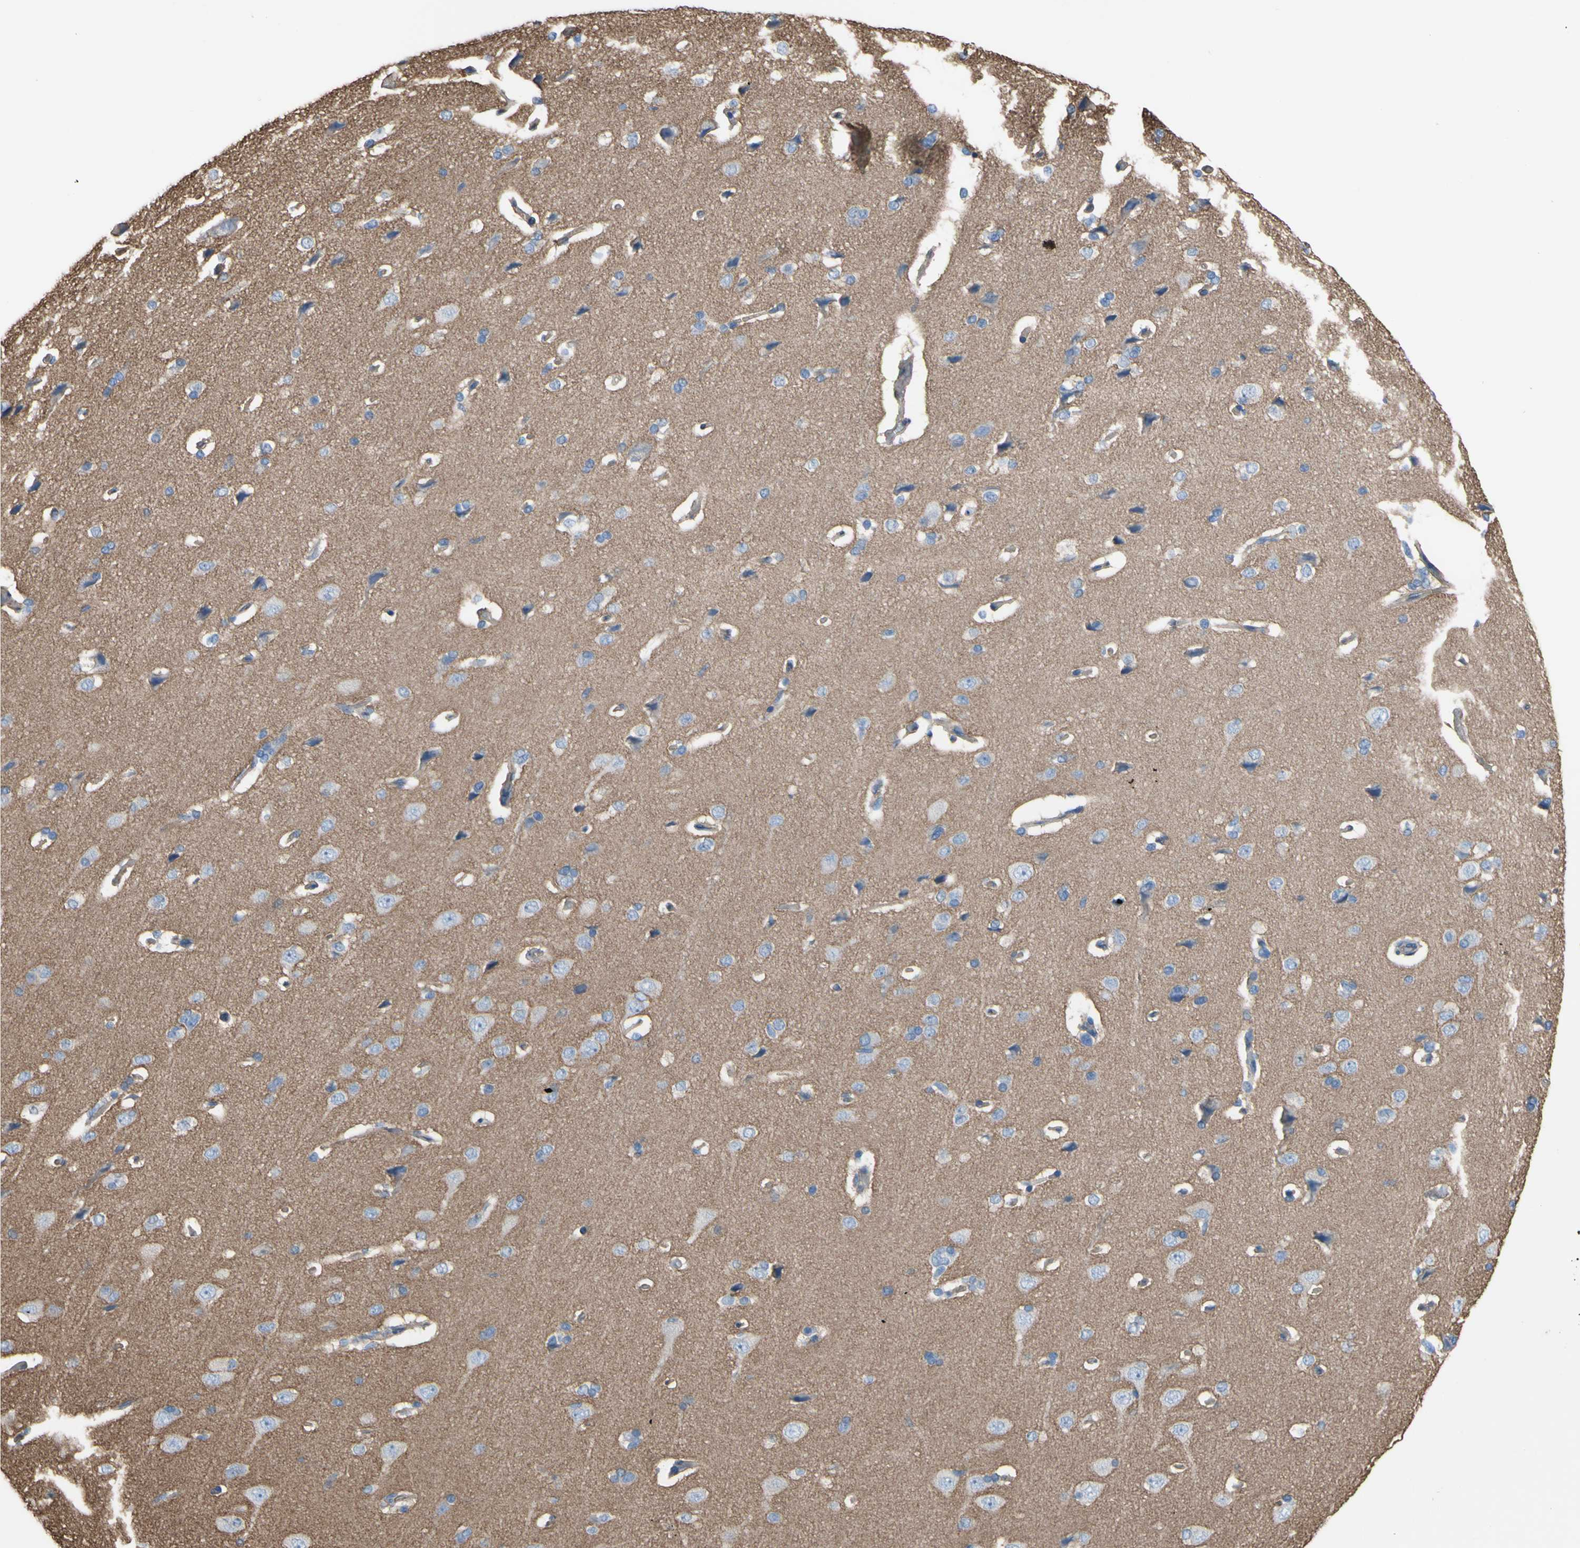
{"staining": {"intensity": "negative", "quantity": "none", "location": "none"}, "tissue": "cerebral cortex", "cell_type": "Endothelial cells", "image_type": "normal", "snomed": [{"axis": "morphology", "description": "Normal tissue, NOS"}, {"axis": "topography", "description": "Cerebral cortex"}], "caption": "Protein analysis of normal cerebral cortex shows no significant staining in endothelial cells.", "gene": "TPBG", "patient": {"sex": "male", "age": 62}}